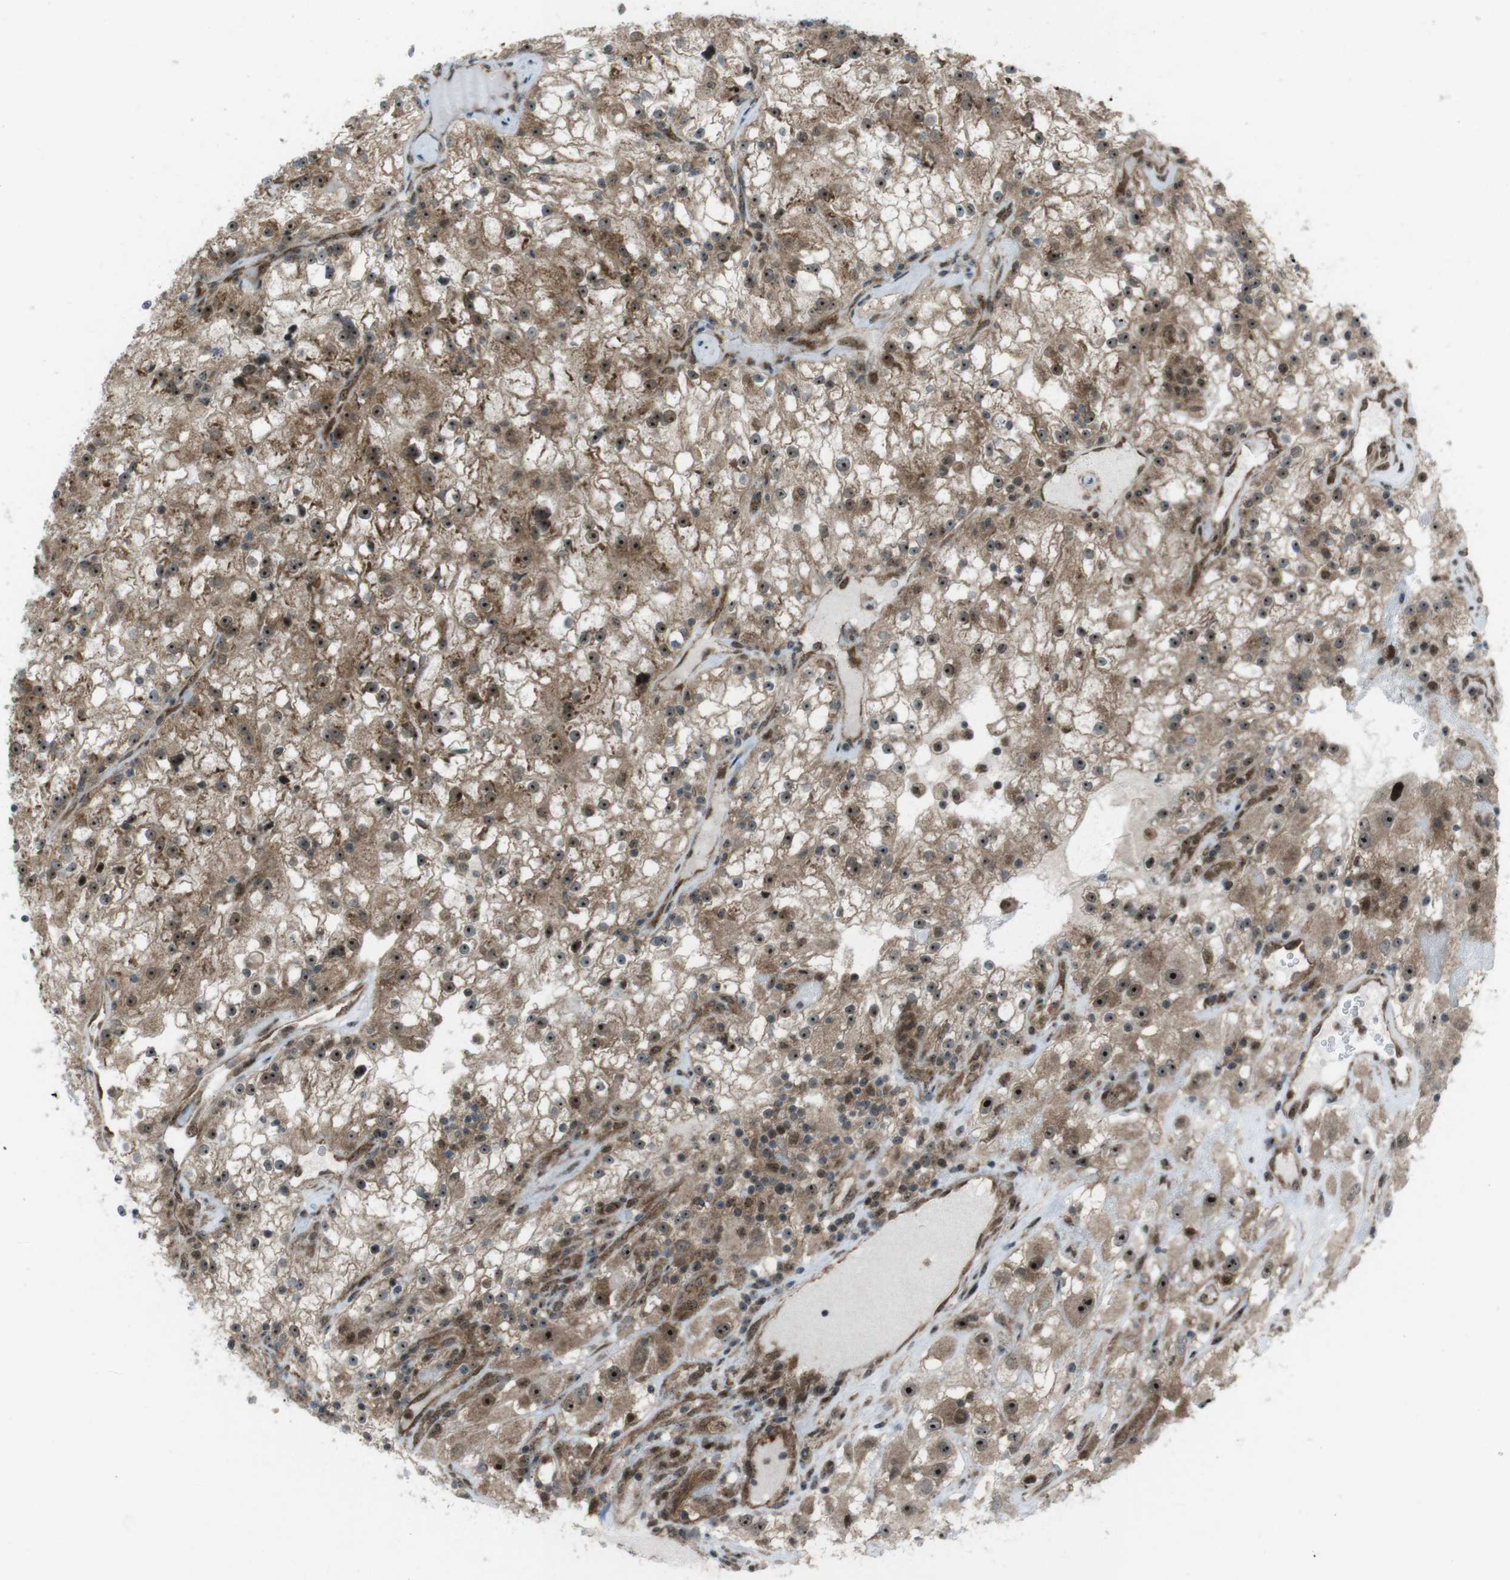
{"staining": {"intensity": "moderate", "quantity": ">75%", "location": "cytoplasmic/membranous,nuclear"}, "tissue": "renal cancer", "cell_type": "Tumor cells", "image_type": "cancer", "snomed": [{"axis": "morphology", "description": "Adenocarcinoma, NOS"}, {"axis": "topography", "description": "Kidney"}], "caption": "The immunohistochemical stain labels moderate cytoplasmic/membranous and nuclear positivity in tumor cells of renal cancer (adenocarcinoma) tissue. Using DAB (3,3'-diaminobenzidine) (brown) and hematoxylin (blue) stains, captured at high magnification using brightfield microscopy.", "gene": "CSNK1D", "patient": {"sex": "female", "age": 52}}